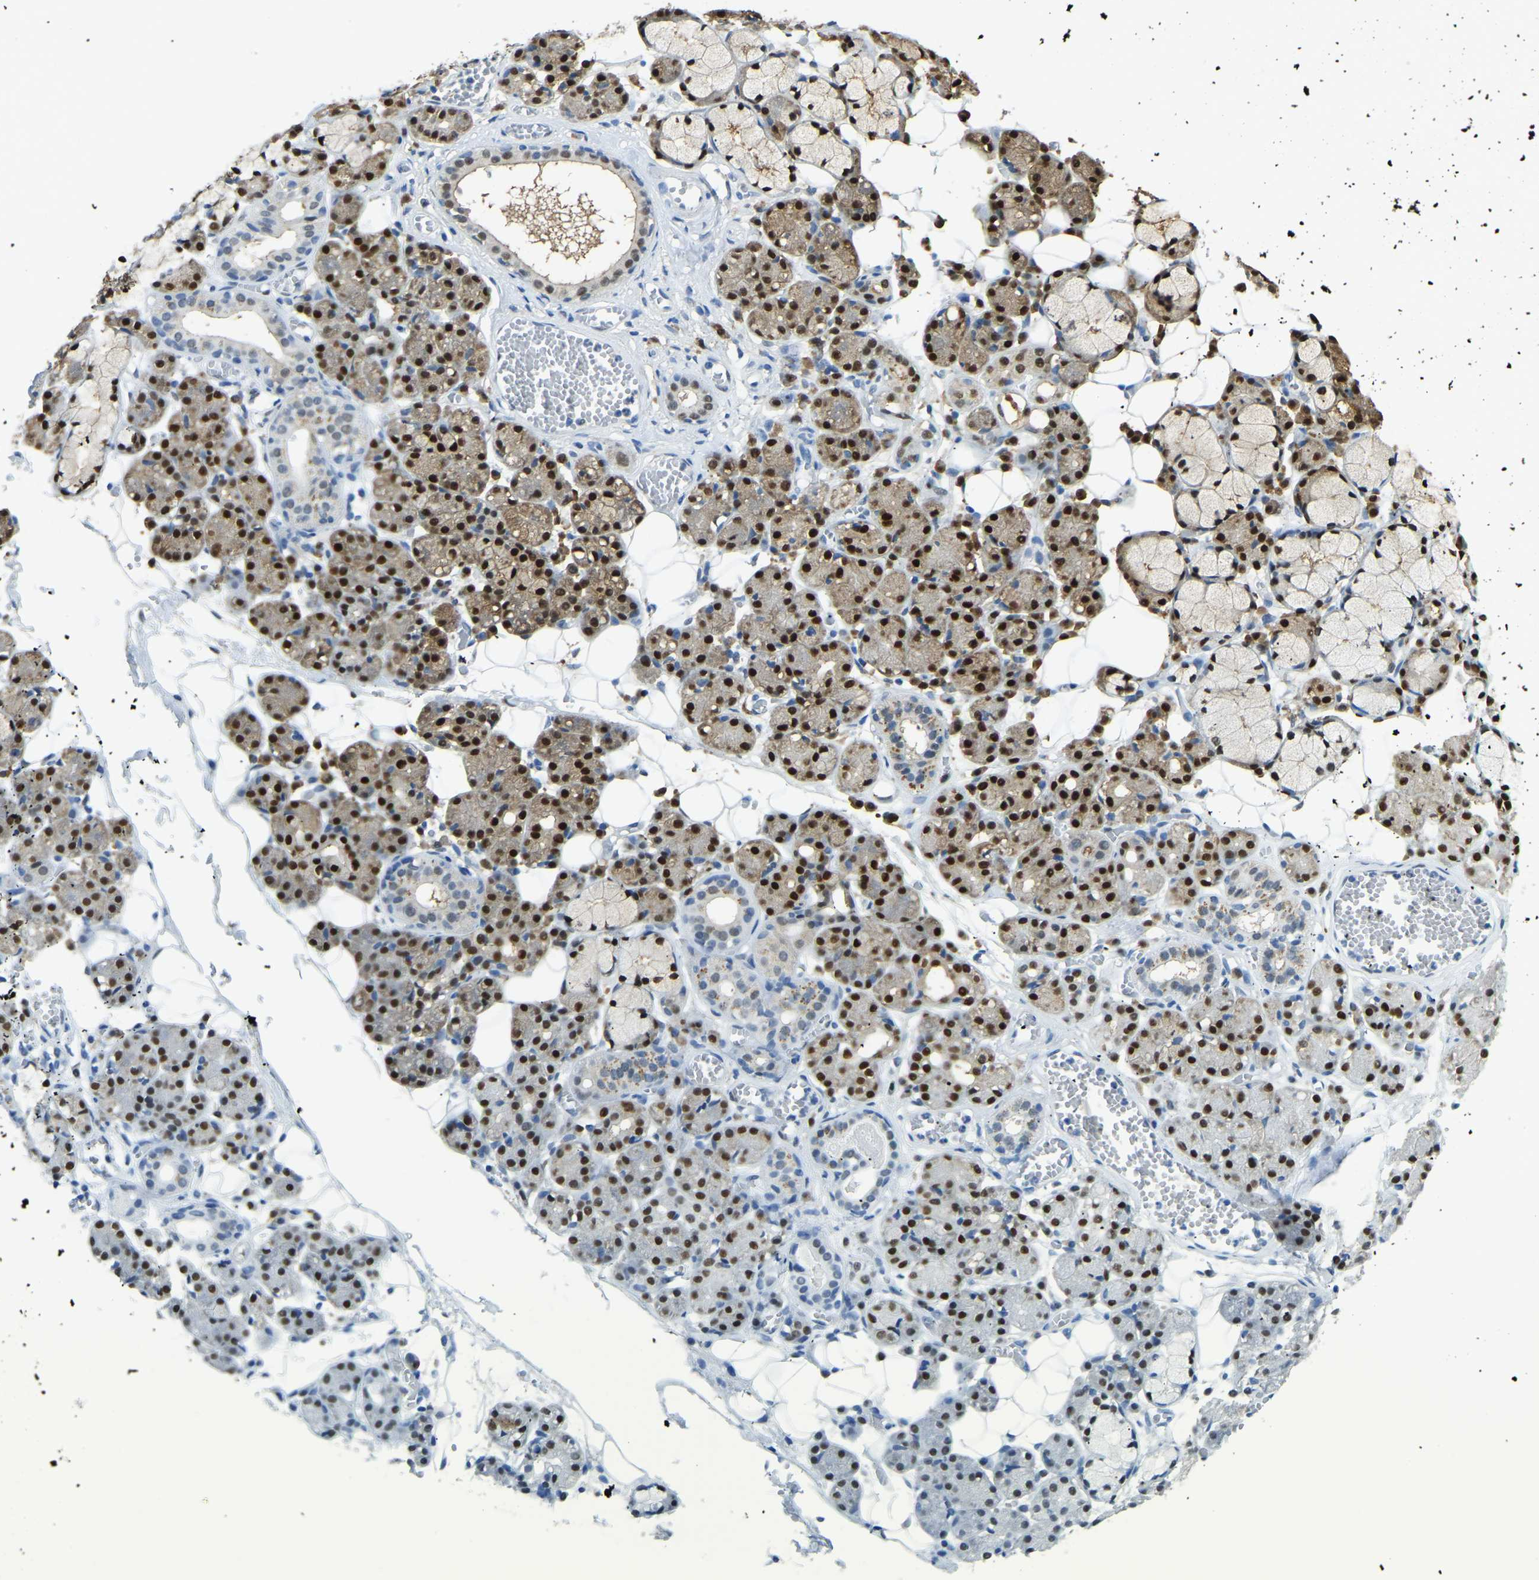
{"staining": {"intensity": "strong", "quantity": ">75%", "location": "cytoplasmic/membranous,nuclear"}, "tissue": "salivary gland", "cell_type": "Glandular cells", "image_type": "normal", "snomed": [{"axis": "morphology", "description": "Normal tissue, NOS"}, {"axis": "topography", "description": "Salivary gland"}], "caption": "This histopathology image demonstrates immunohistochemistry (IHC) staining of benign human salivary gland, with high strong cytoplasmic/membranous,nuclear expression in about >75% of glandular cells.", "gene": "NANS", "patient": {"sex": "male", "age": 63}}